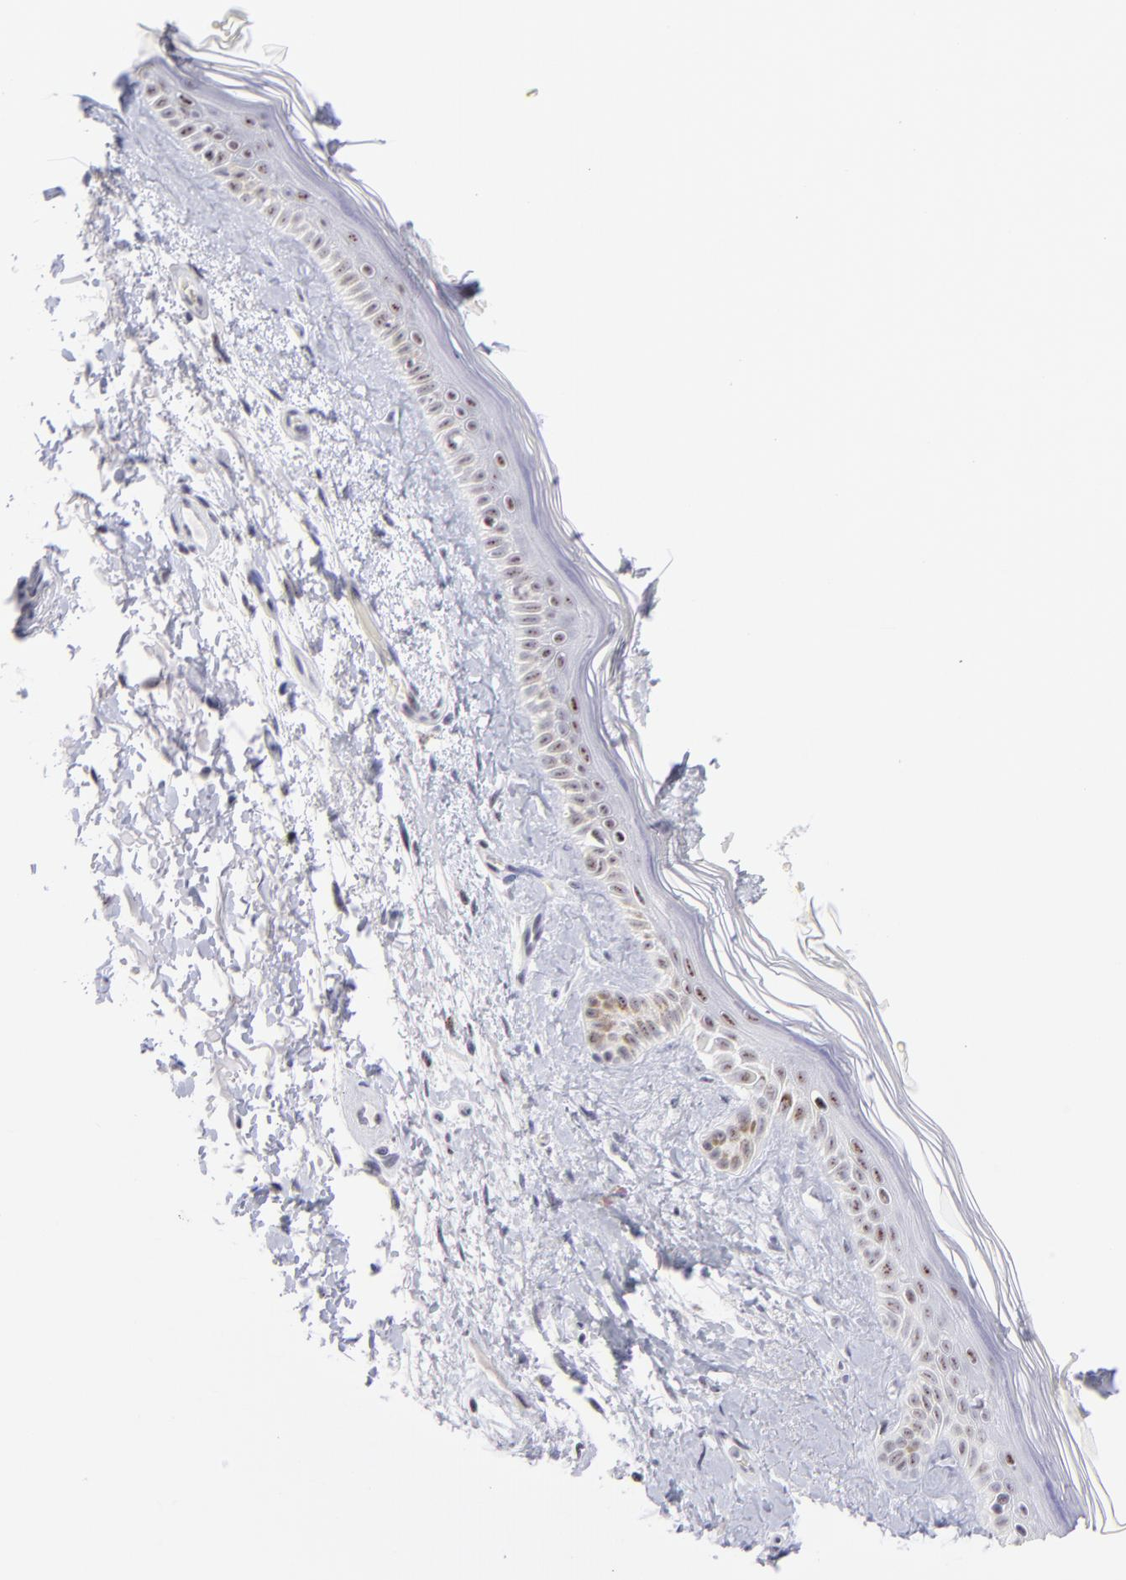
{"staining": {"intensity": "negative", "quantity": "none", "location": "none"}, "tissue": "skin", "cell_type": "Fibroblasts", "image_type": "normal", "snomed": [{"axis": "morphology", "description": "Normal tissue, NOS"}, {"axis": "topography", "description": "Skin"}], "caption": "Immunohistochemistry (IHC) histopathology image of benign skin: skin stained with DAB demonstrates no significant protein staining in fibroblasts.", "gene": "CDC25C", "patient": {"sex": "male", "age": 63}}